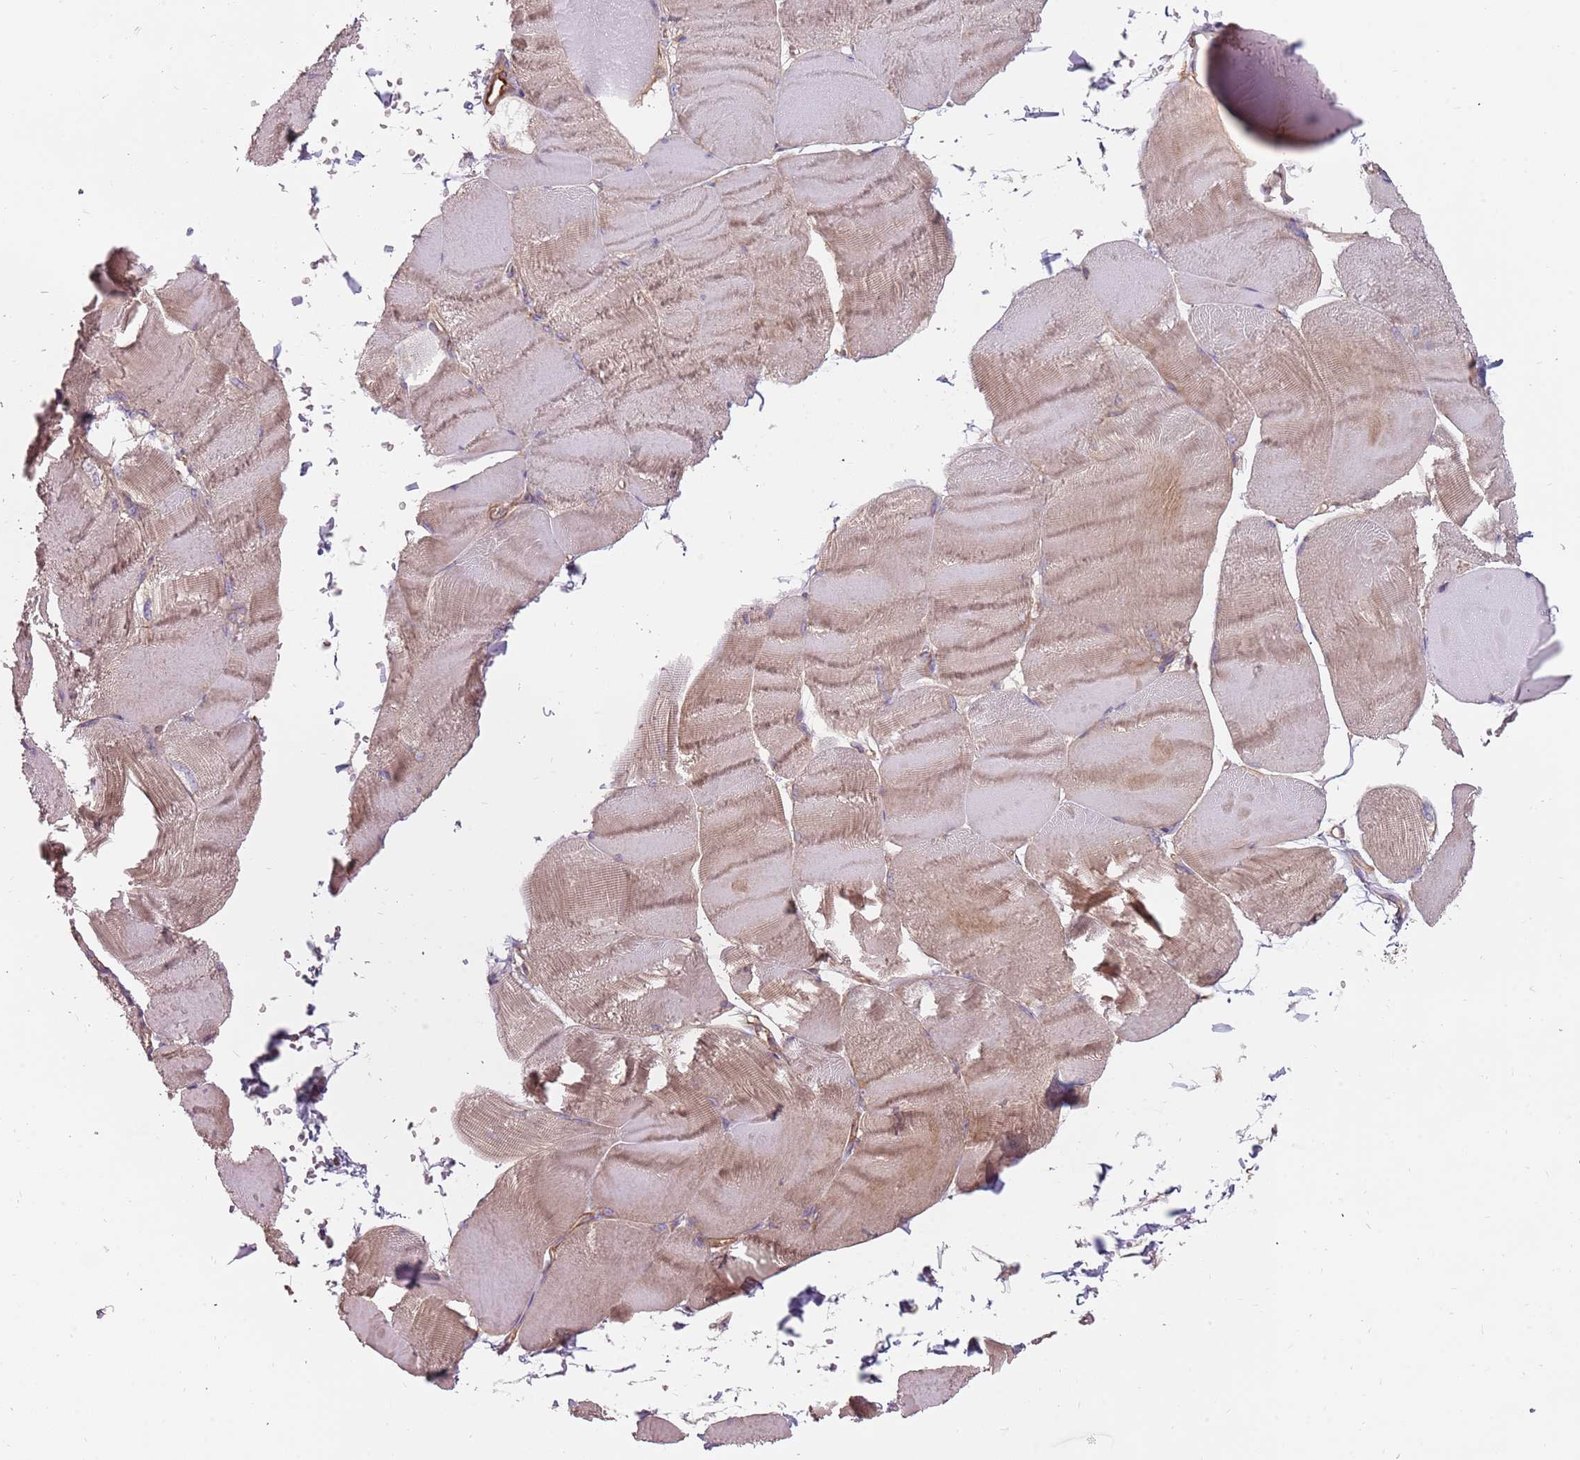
{"staining": {"intensity": "weak", "quantity": "25%-75%", "location": "cytoplasmic/membranous"}, "tissue": "skeletal muscle", "cell_type": "Myocytes", "image_type": "normal", "snomed": [{"axis": "morphology", "description": "Normal tissue, NOS"}, {"axis": "morphology", "description": "Basal cell carcinoma"}, {"axis": "topography", "description": "Skeletal muscle"}], "caption": "Protein staining reveals weak cytoplasmic/membranous positivity in about 25%-75% of myocytes in normal skeletal muscle. Using DAB (3,3'-diaminobenzidine) (brown) and hematoxylin (blue) stains, captured at high magnification using brightfield microscopy.", "gene": "SPDL1", "patient": {"sex": "female", "age": 64}}